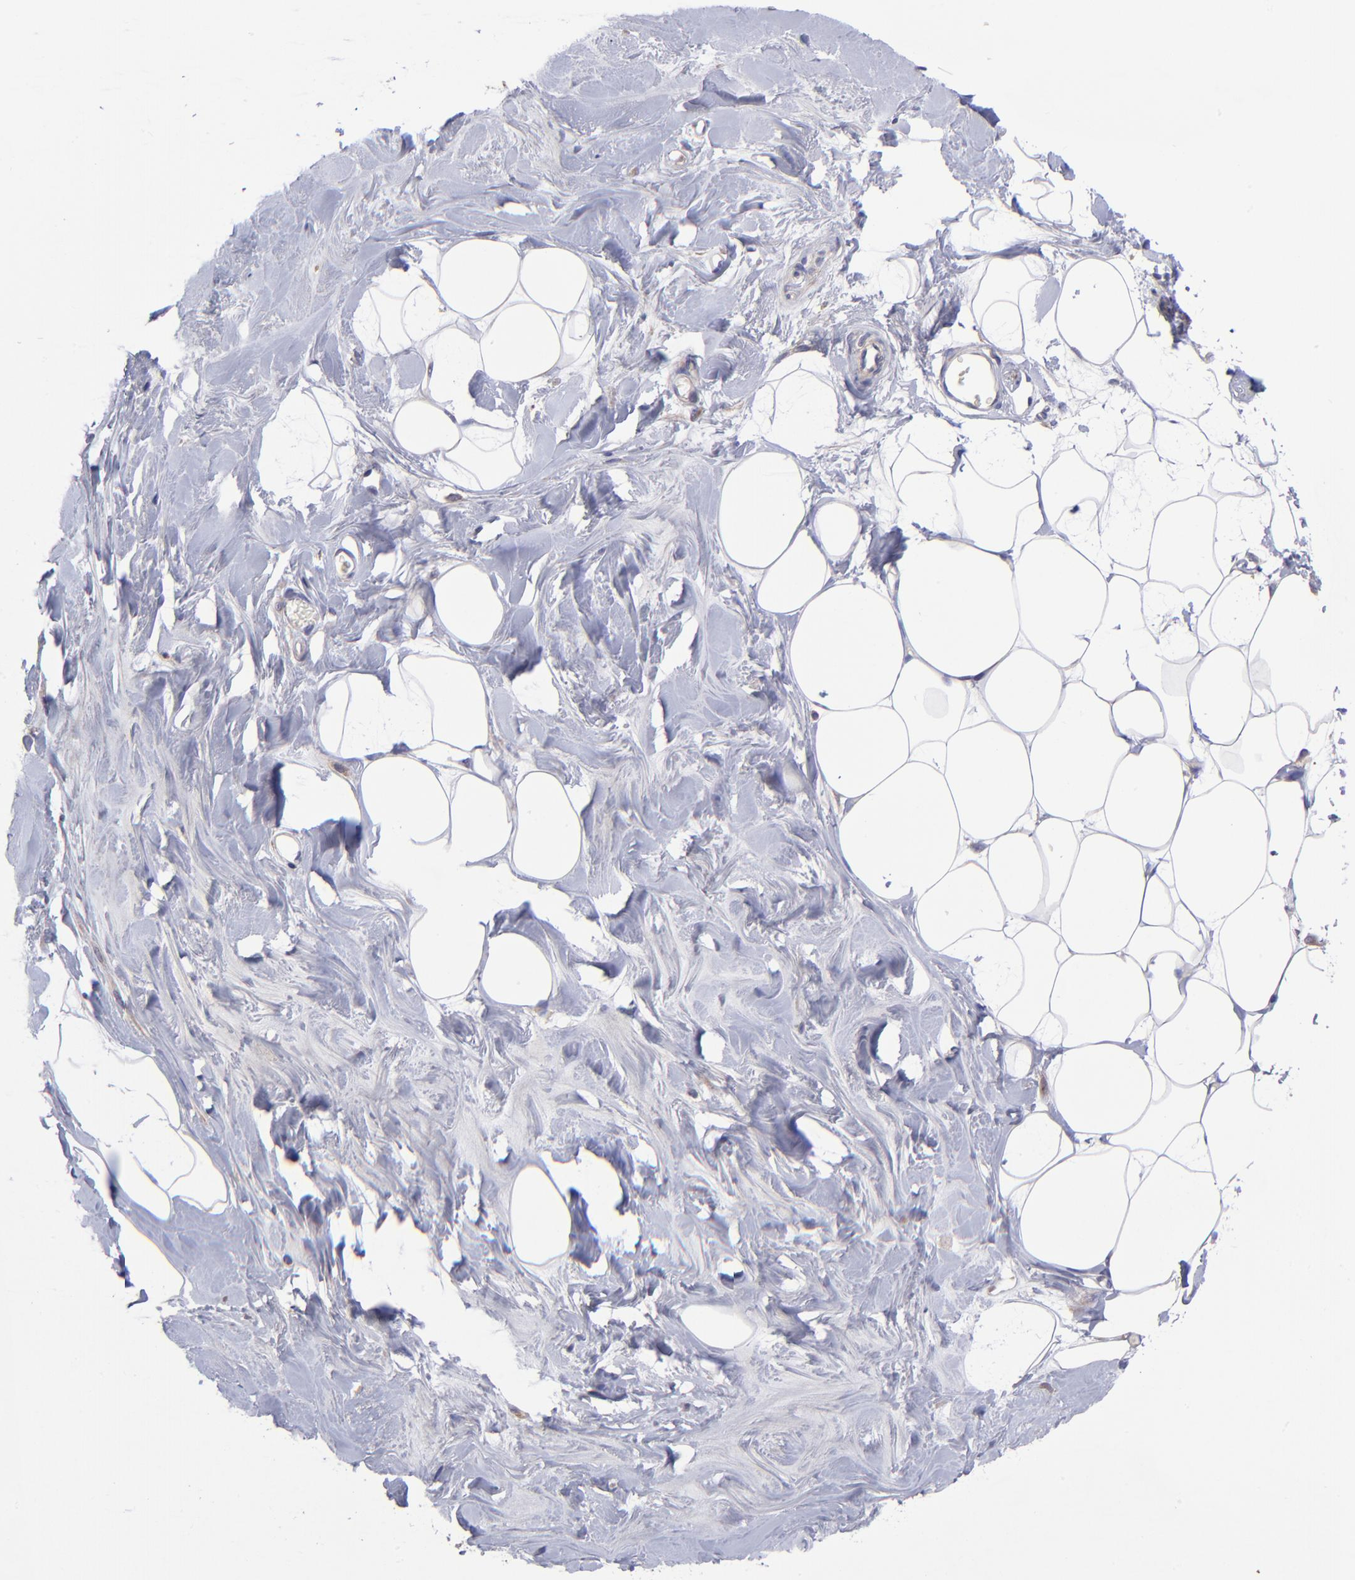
{"staining": {"intensity": "negative", "quantity": "none", "location": "none"}, "tissue": "breast", "cell_type": "Adipocytes", "image_type": "normal", "snomed": [{"axis": "morphology", "description": "Normal tissue, NOS"}, {"axis": "topography", "description": "Breast"}, {"axis": "topography", "description": "Adipose tissue"}], "caption": "An IHC micrograph of benign breast is shown. There is no staining in adipocytes of breast. The staining is performed using DAB brown chromogen with nuclei counter-stained in using hematoxylin.", "gene": "NSF", "patient": {"sex": "female", "age": 25}}